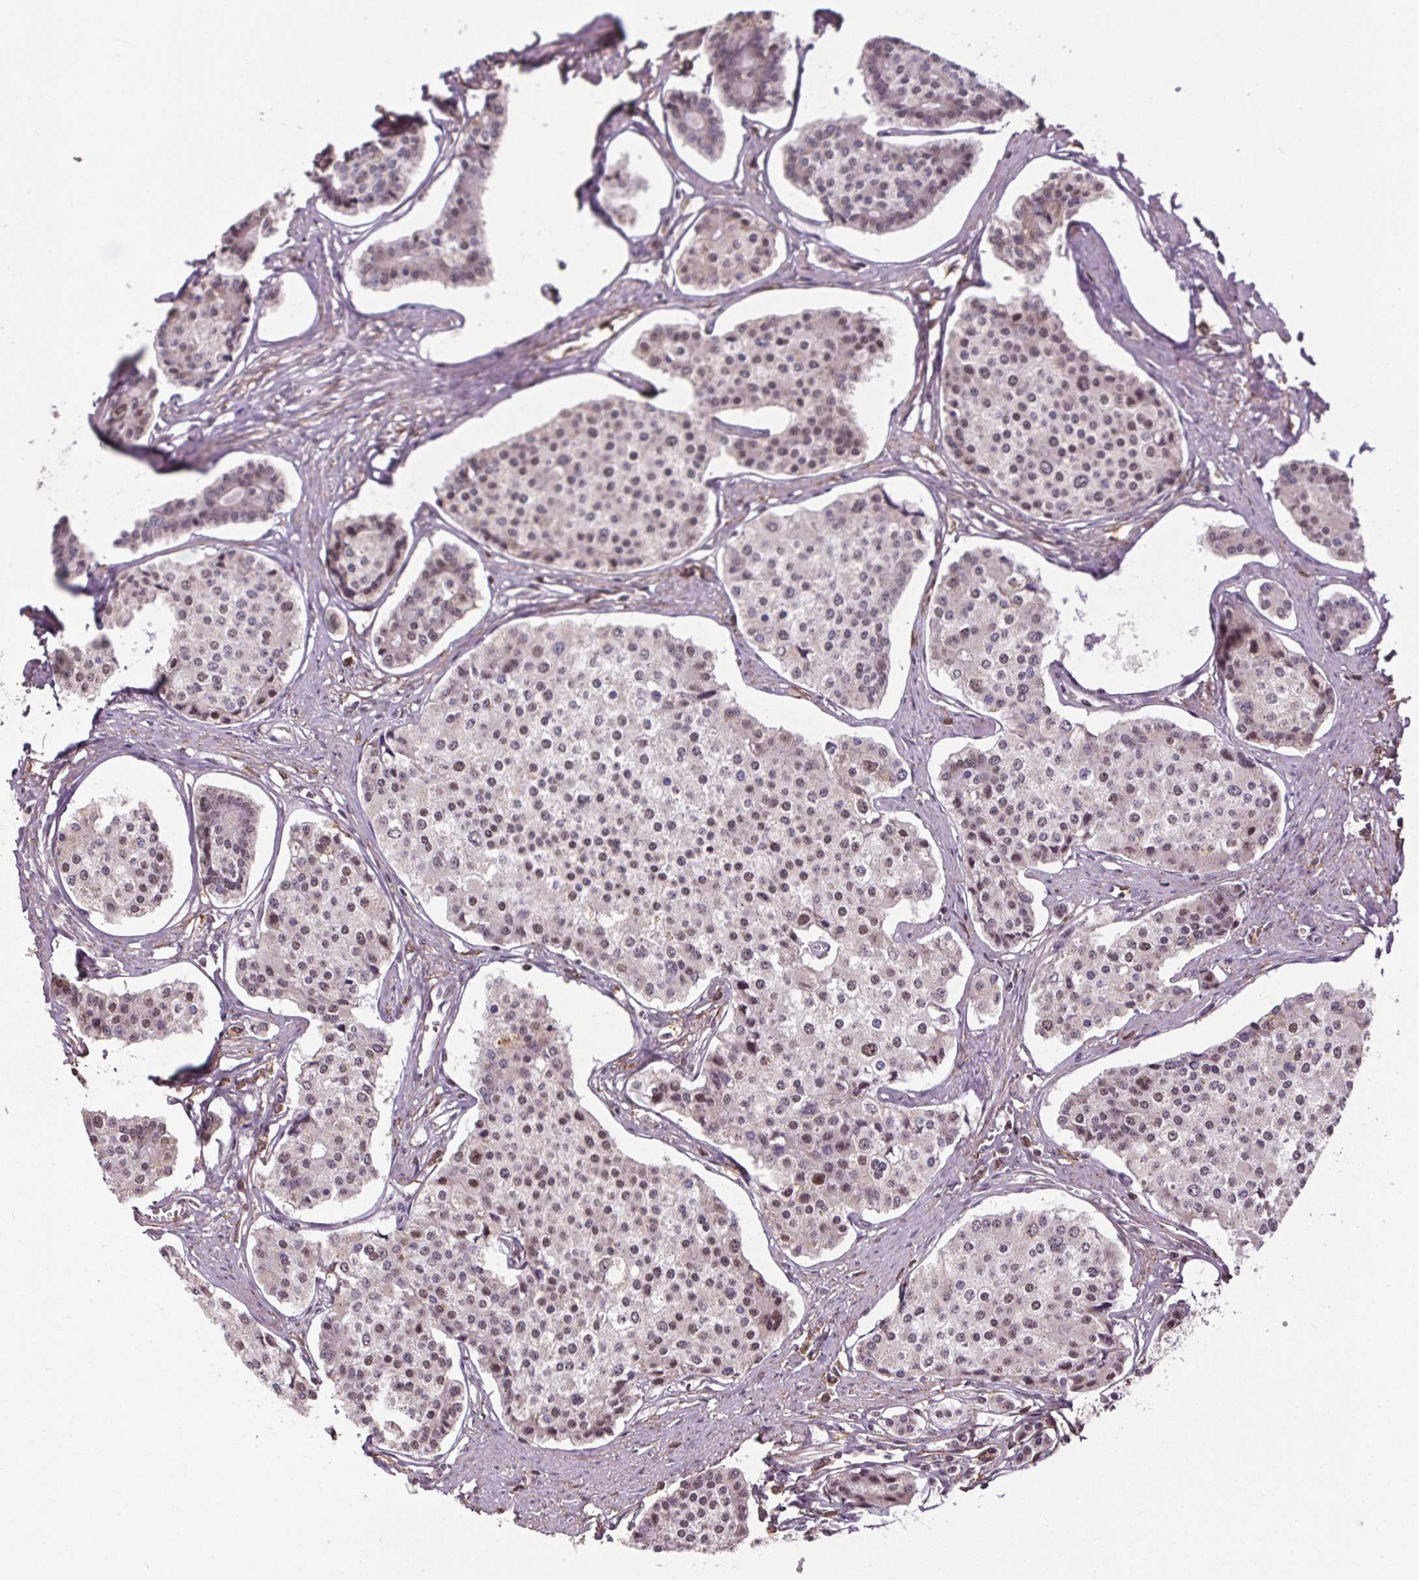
{"staining": {"intensity": "weak", "quantity": "<25%", "location": "nuclear"}, "tissue": "carcinoid", "cell_type": "Tumor cells", "image_type": "cancer", "snomed": [{"axis": "morphology", "description": "Carcinoid, malignant, NOS"}, {"axis": "topography", "description": "Small intestine"}], "caption": "This is an immunohistochemistry histopathology image of malignant carcinoid. There is no positivity in tumor cells.", "gene": "KIAA0232", "patient": {"sex": "female", "age": 65}}